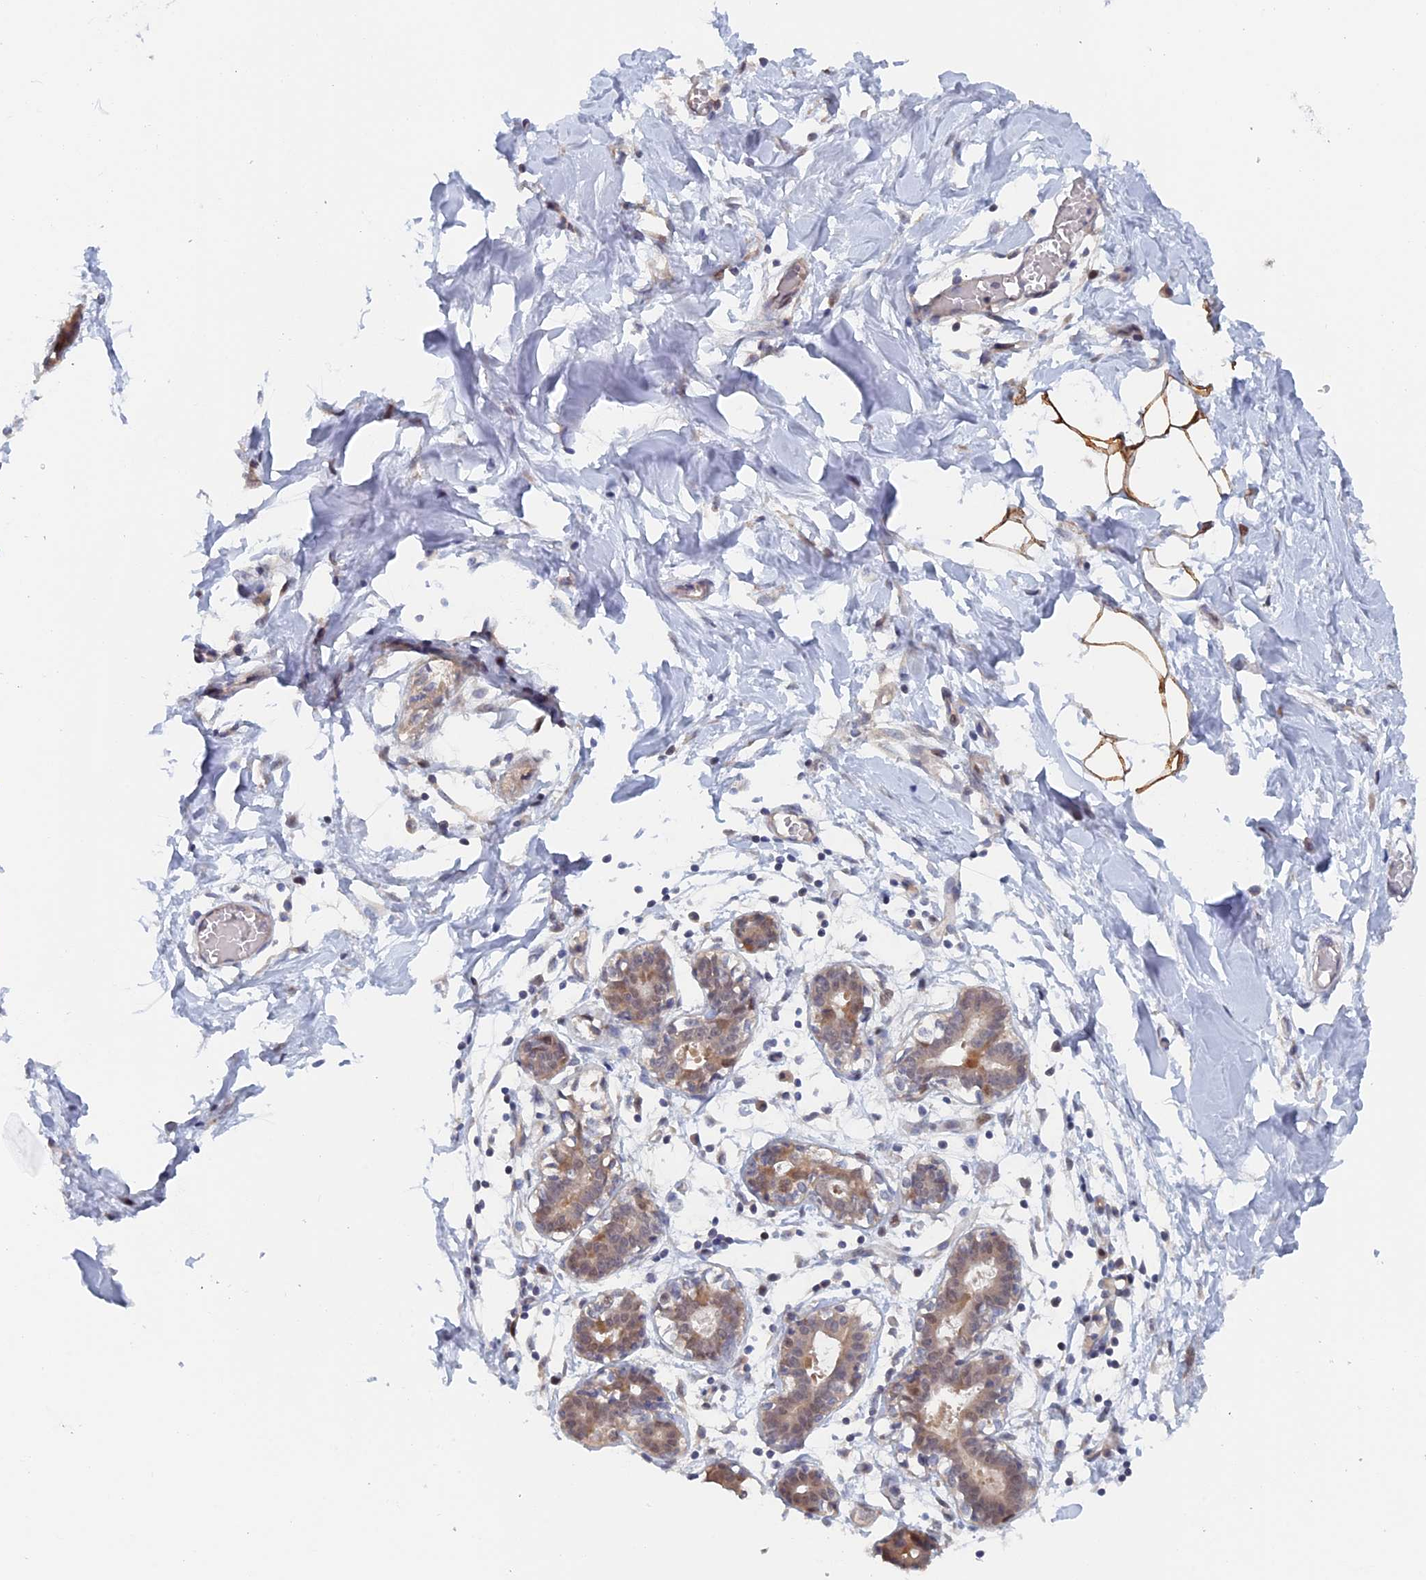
{"staining": {"intensity": "negative", "quantity": "none", "location": "none"}, "tissue": "breast", "cell_type": "Adipocytes", "image_type": "normal", "snomed": [{"axis": "morphology", "description": "Normal tissue, NOS"}, {"axis": "topography", "description": "Breast"}], "caption": "Immunohistochemistry (IHC) of unremarkable breast reveals no expression in adipocytes.", "gene": "ELOVL6", "patient": {"sex": "female", "age": 27}}